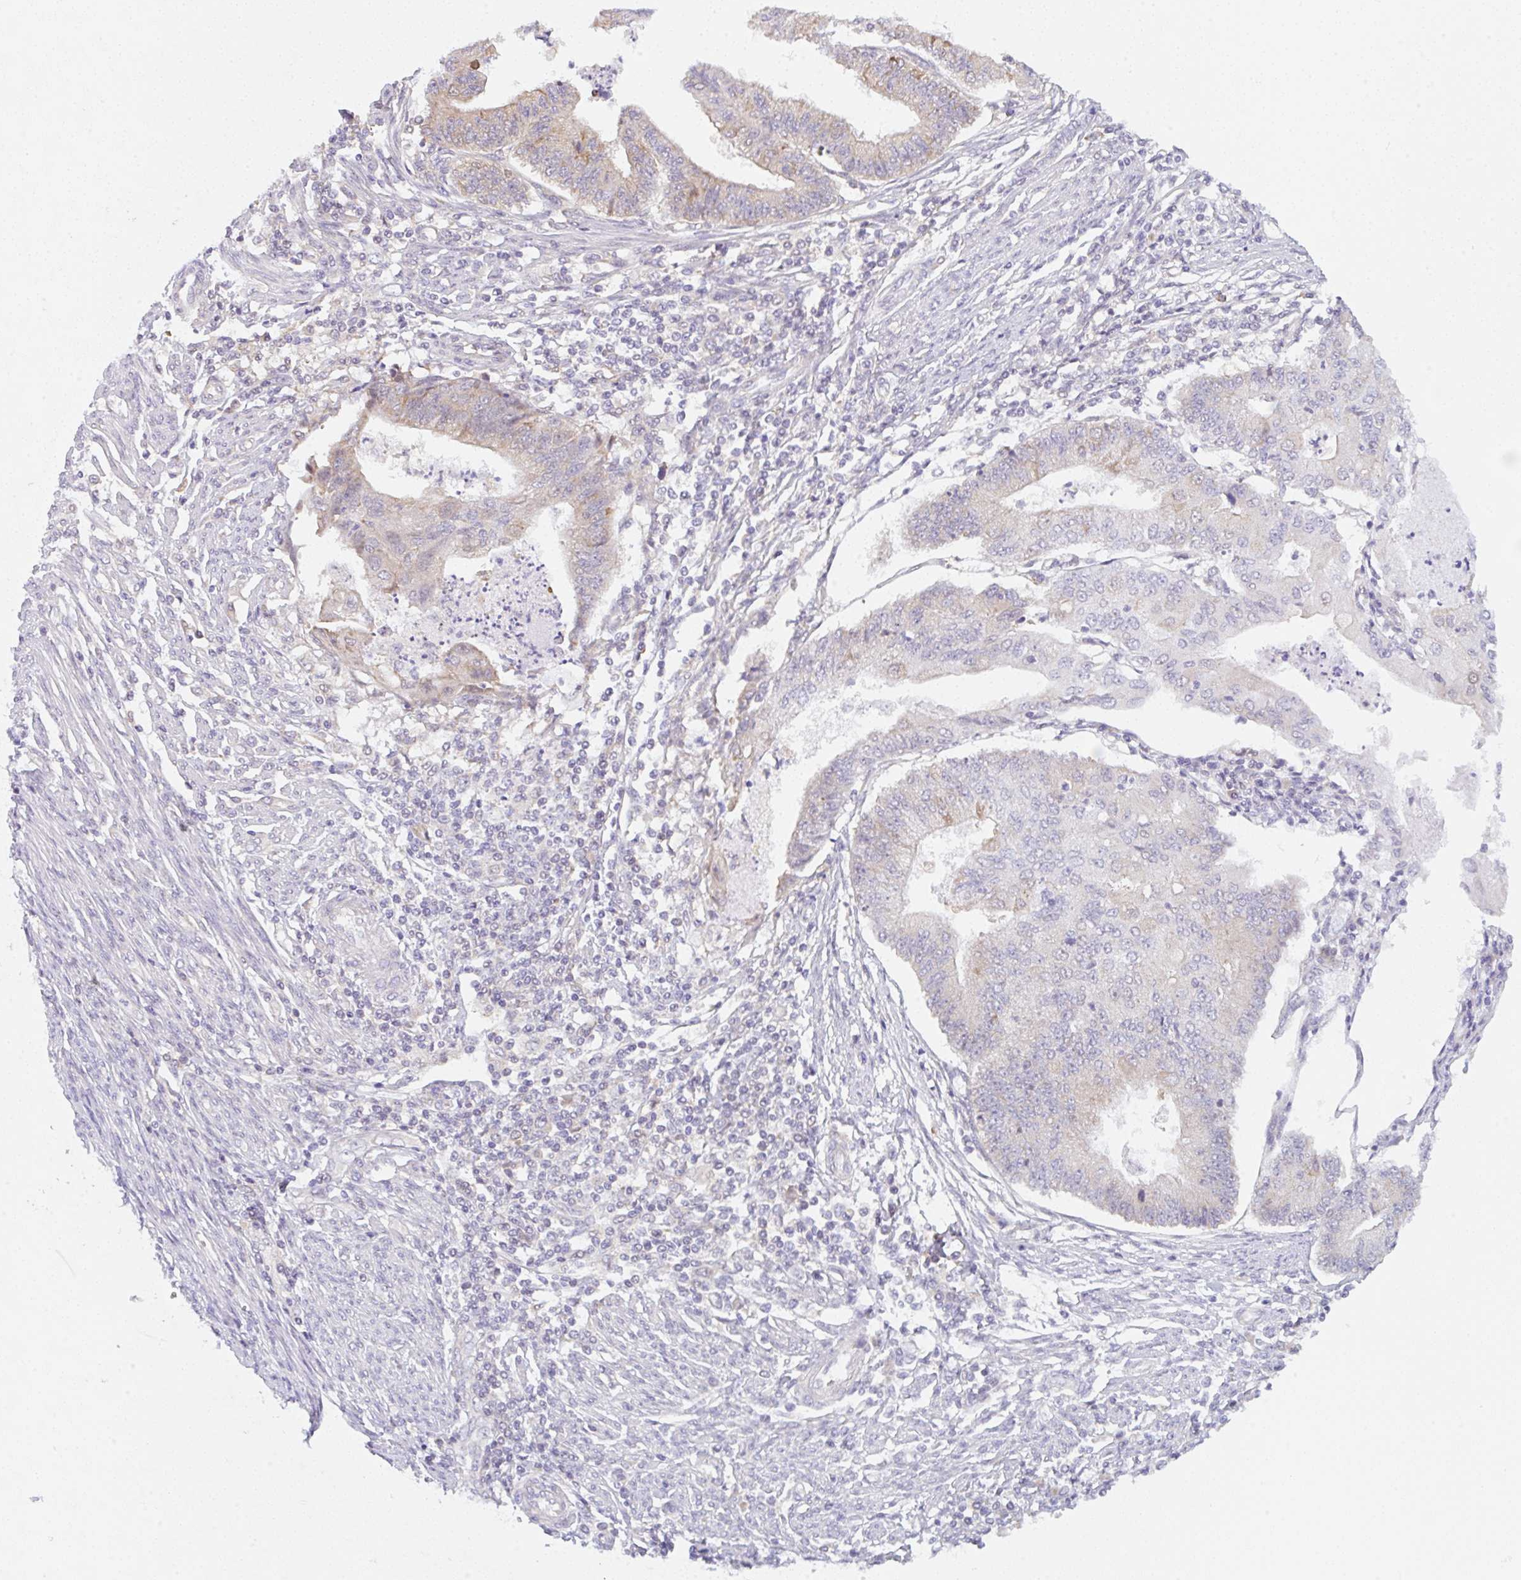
{"staining": {"intensity": "weak", "quantity": "<25%", "location": "cytoplasmic/membranous"}, "tissue": "endometrial cancer", "cell_type": "Tumor cells", "image_type": "cancer", "snomed": [{"axis": "morphology", "description": "Adenocarcinoma, NOS"}, {"axis": "topography", "description": "Endometrium"}], "caption": "A high-resolution micrograph shows immunohistochemistry (IHC) staining of endometrial cancer (adenocarcinoma), which demonstrates no significant staining in tumor cells. (DAB (3,3'-diaminobenzidine) immunohistochemistry visualized using brightfield microscopy, high magnification).", "gene": "TBPL2", "patient": {"sex": "female", "age": 56}}